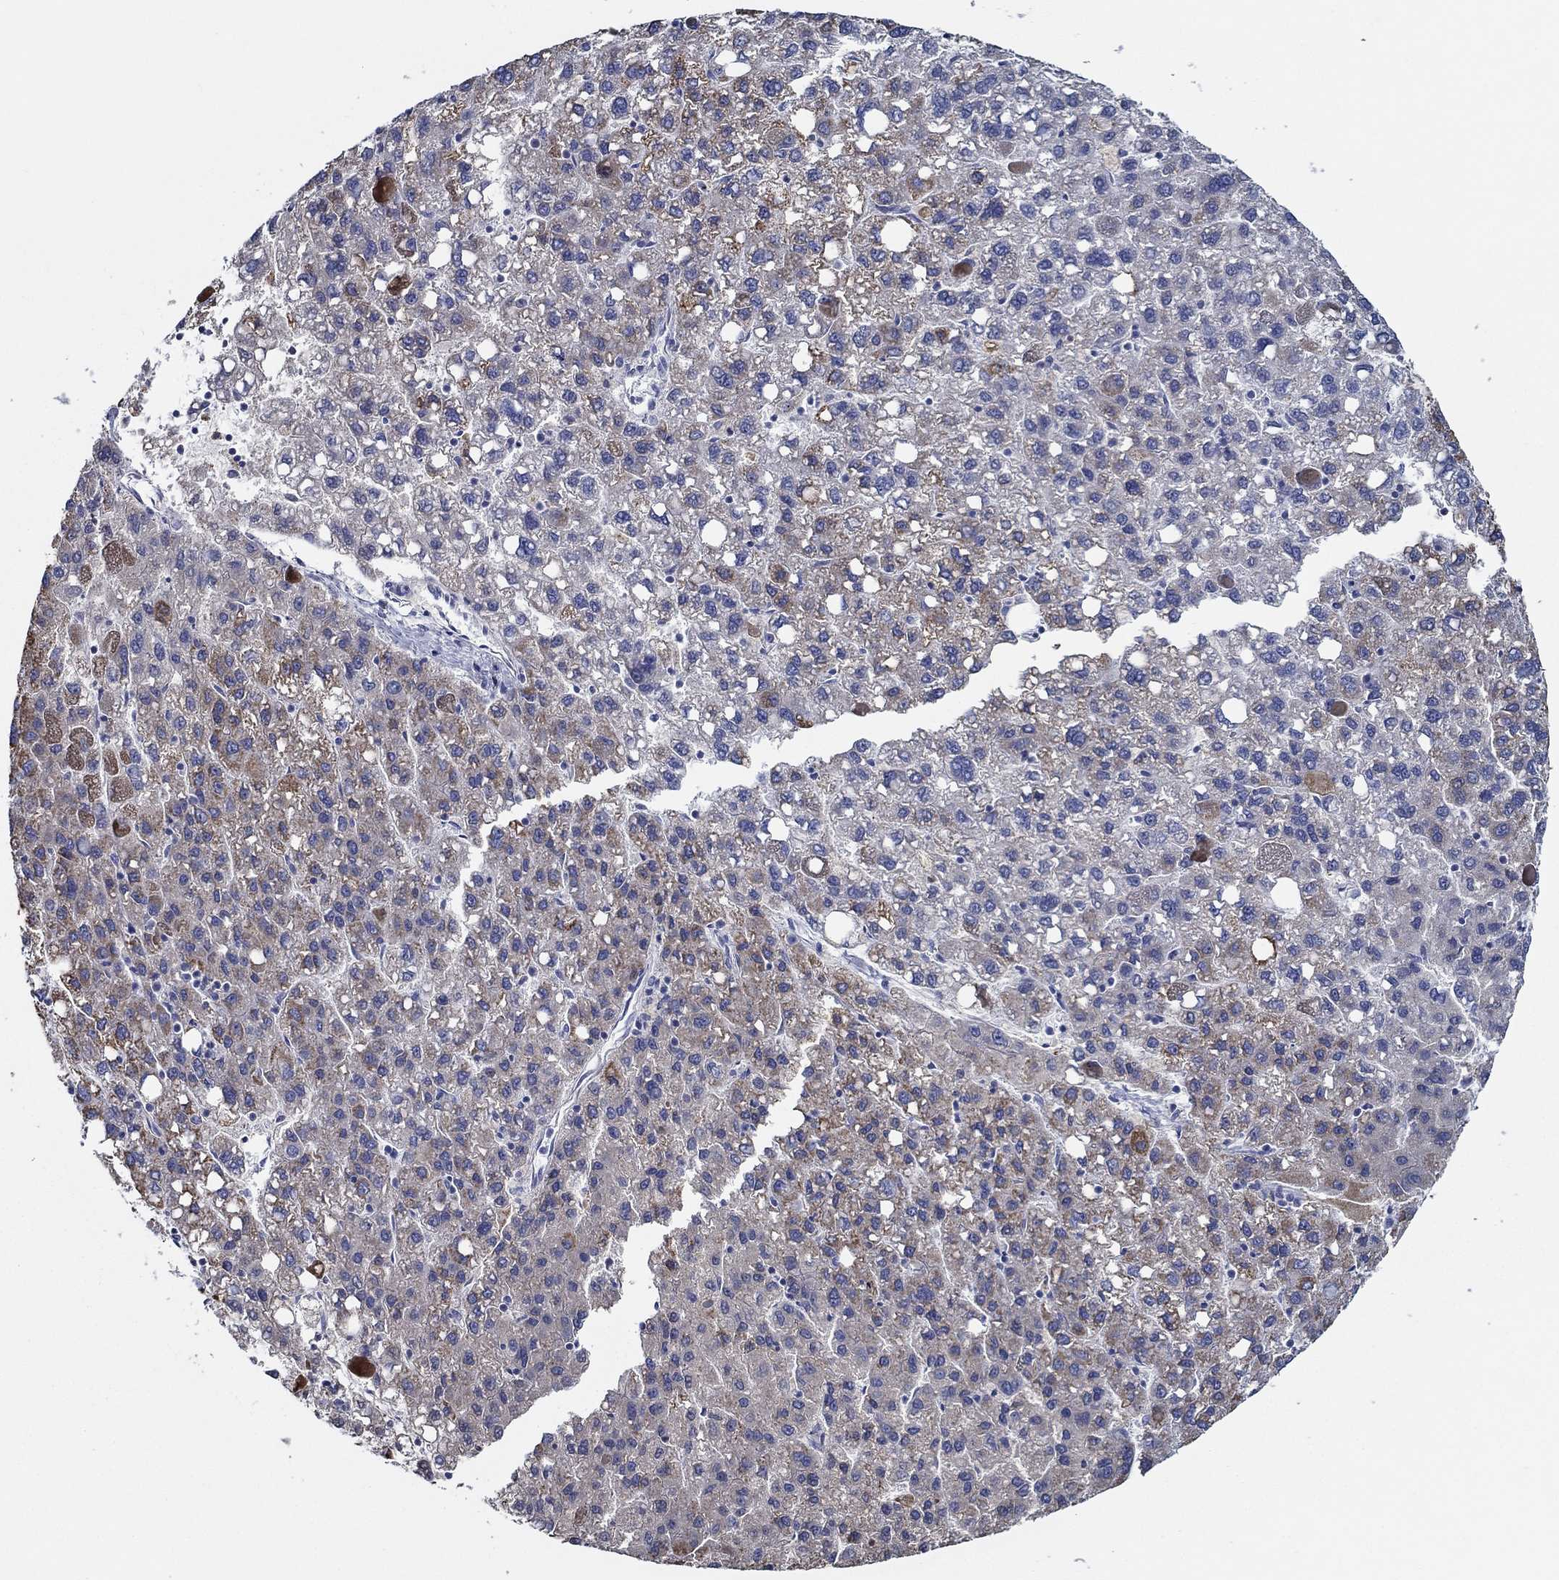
{"staining": {"intensity": "moderate", "quantity": "<25%", "location": "cytoplasmic/membranous"}, "tissue": "liver cancer", "cell_type": "Tumor cells", "image_type": "cancer", "snomed": [{"axis": "morphology", "description": "Carcinoma, Hepatocellular, NOS"}, {"axis": "topography", "description": "Liver"}], "caption": "Immunohistochemistry staining of liver hepatocellular carcinoma, which exhibits low levels of moderate cytoplasmic/membranous positivity in approximately <25% of tumor cells indicating moderate cytoplasmic/membranous protein positivity. The staining was performed using DAB (3,3'-diaminobenzidine) (brown) for protein detection and nuclei were counterstained in hematoxylin (blue).", "gene": "CFAP61", "patient": {"sex": "female", "age": 82}}